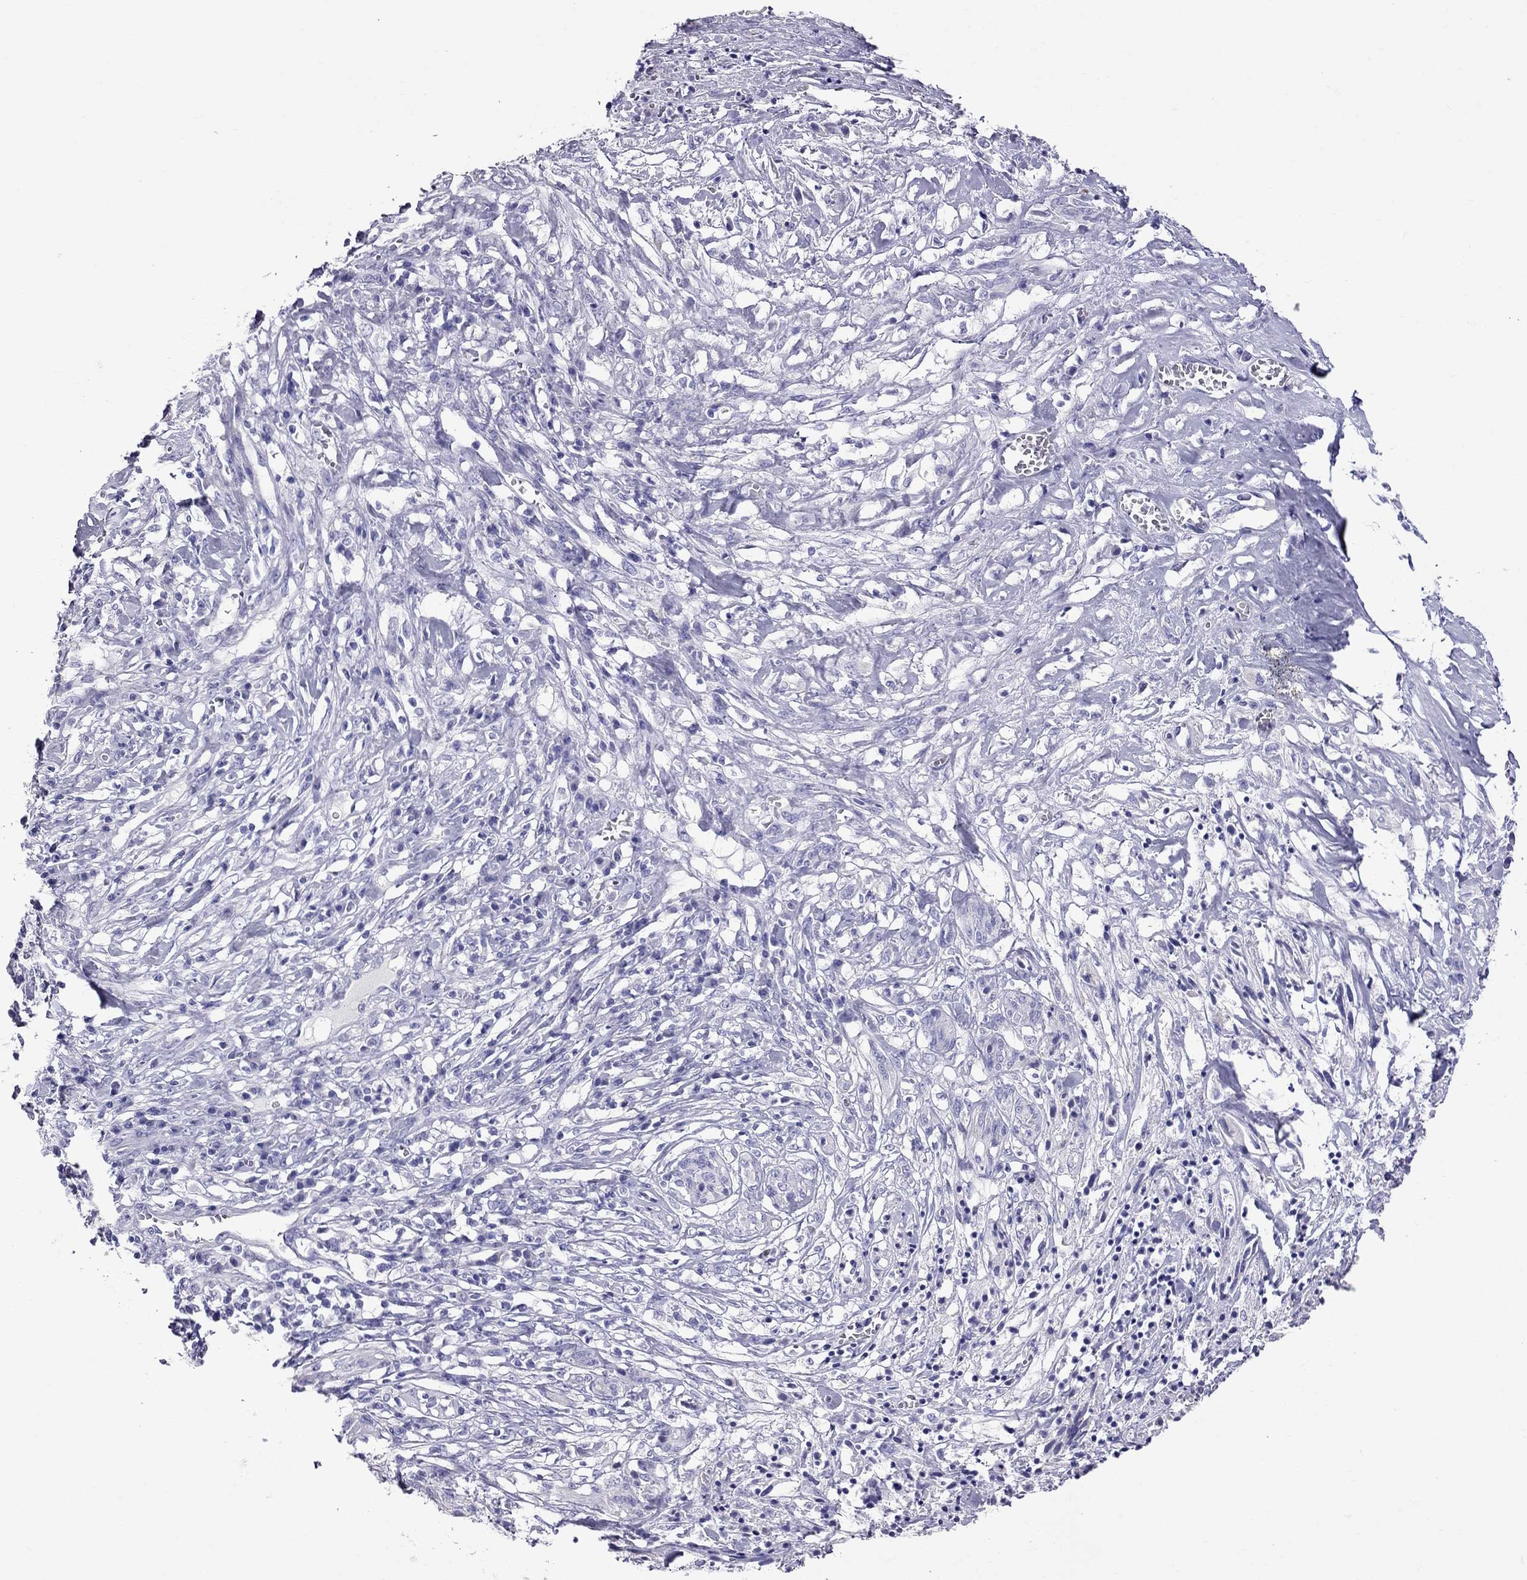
{"staining": {"intensity": "negative", "quantity": "none", "location": "none"}, "tissue": "melanoma", "cell_type": "Tumor cells", "image_type": "cancer", "snomed": [{"axis": "morphology", "description": "Malignant melanoma, NOS"}, {"axis": "topography", "description": "Skin"}], "caption": "Immunohistochemistry (IHC) photomicrograph of neoplastic tissue: human melanoma stained with DAB shows no significant protein staining in tumor cells. (DAB (3,3'-diaminobenzidine) immunohistochemistry (IHC), high magnification).", "gene": "TTLL13", "patient": {"sex": "female", "age": 91}}